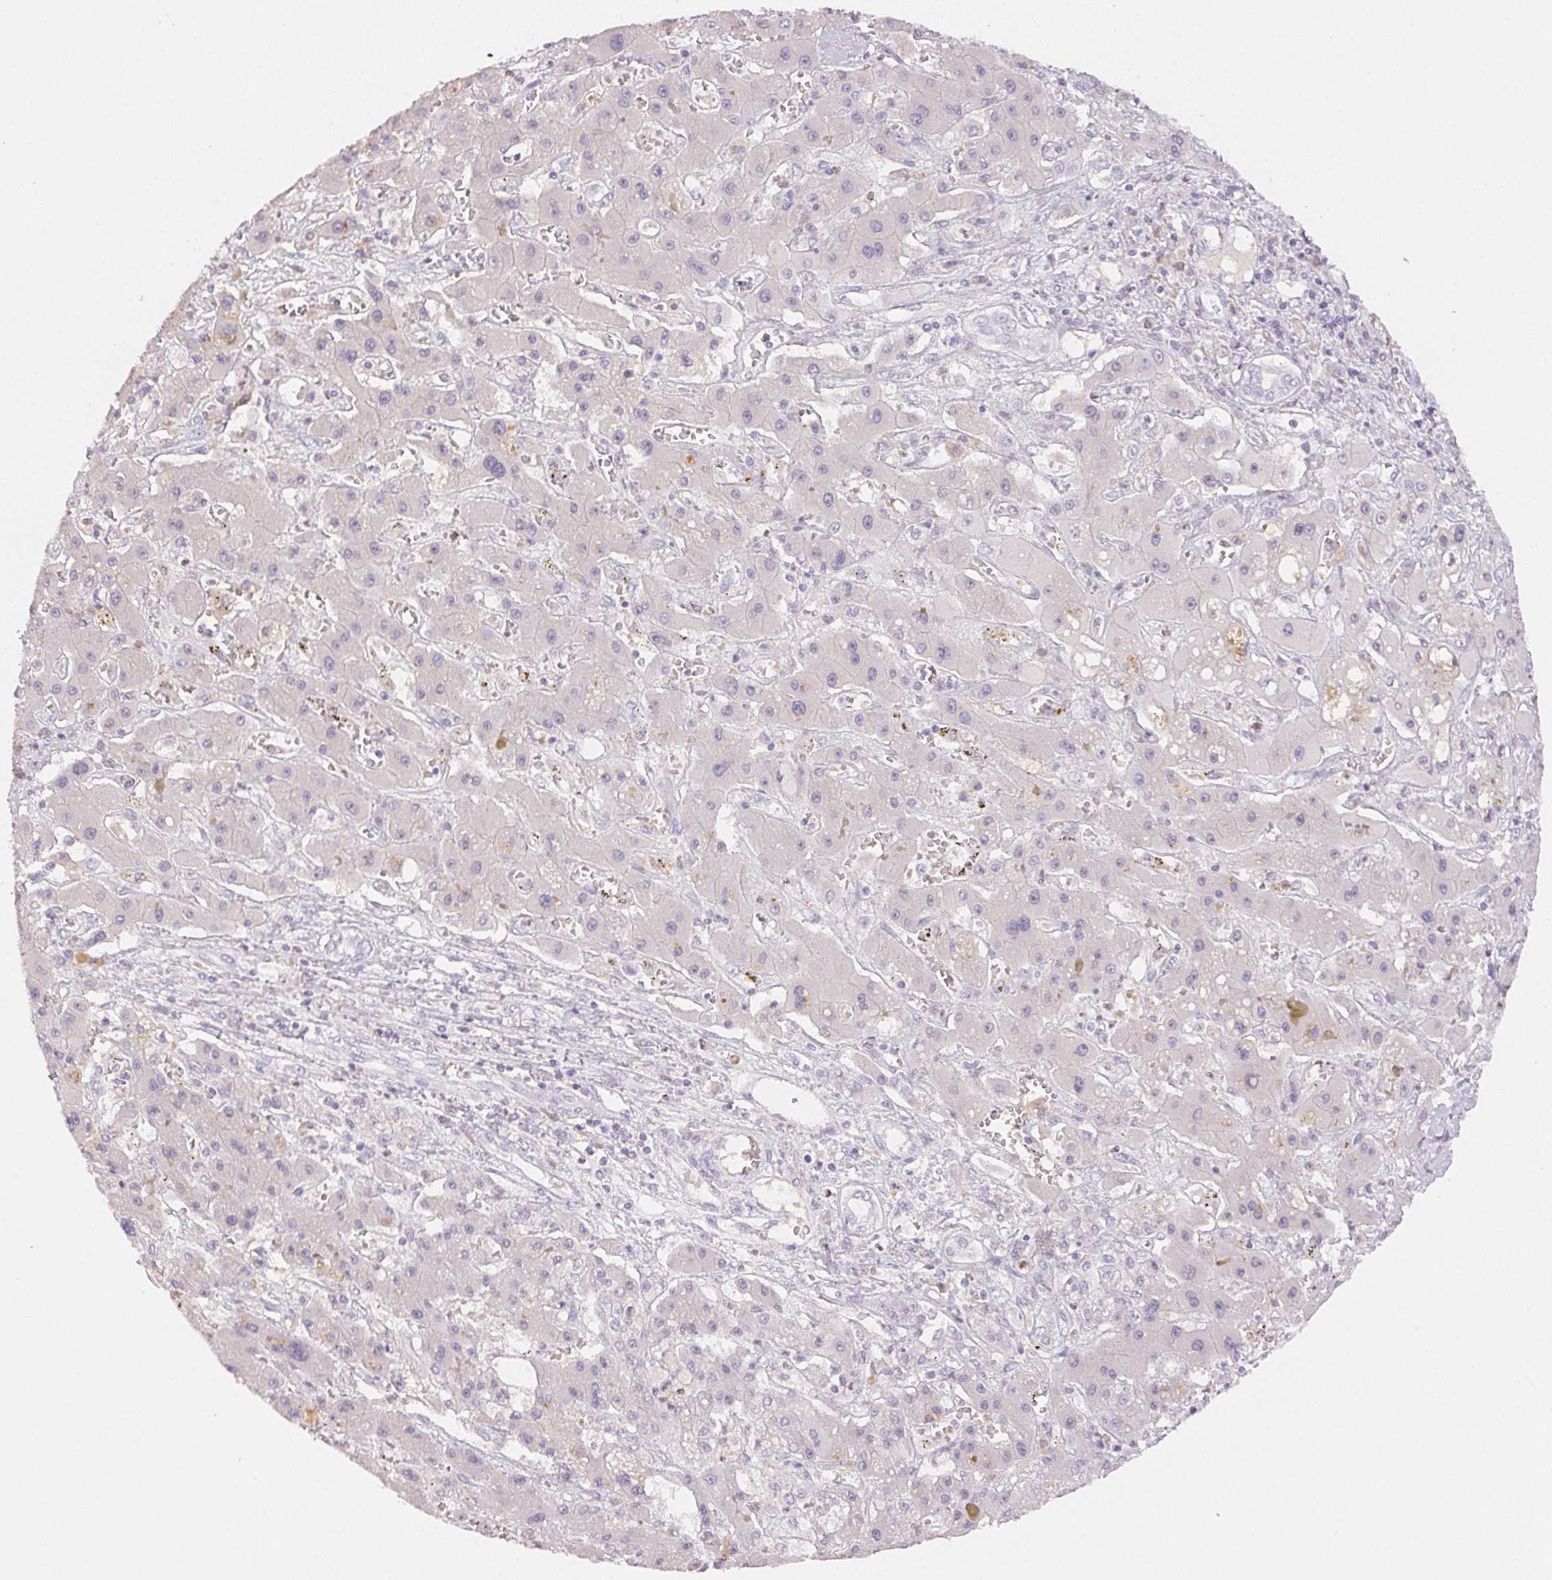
{"staining": {"intensity": "negative", "quantity": "none", "location": "none"}, "tissue": "liver cancer", "cell_type": "Tumor cells", "image_type": "cancer", "snomed": [{"axis": "morphology", "description": "Cholangiocarcinoma"}, {"axis": "topography", "description": "Liver"}], "caption": "DAB immunohistochemical staining of liver cholangiocarcinoma reveals no significant staining in tumor cells.", "gene": "PADI4", "patient": {"sex": "male", "age": 67}}